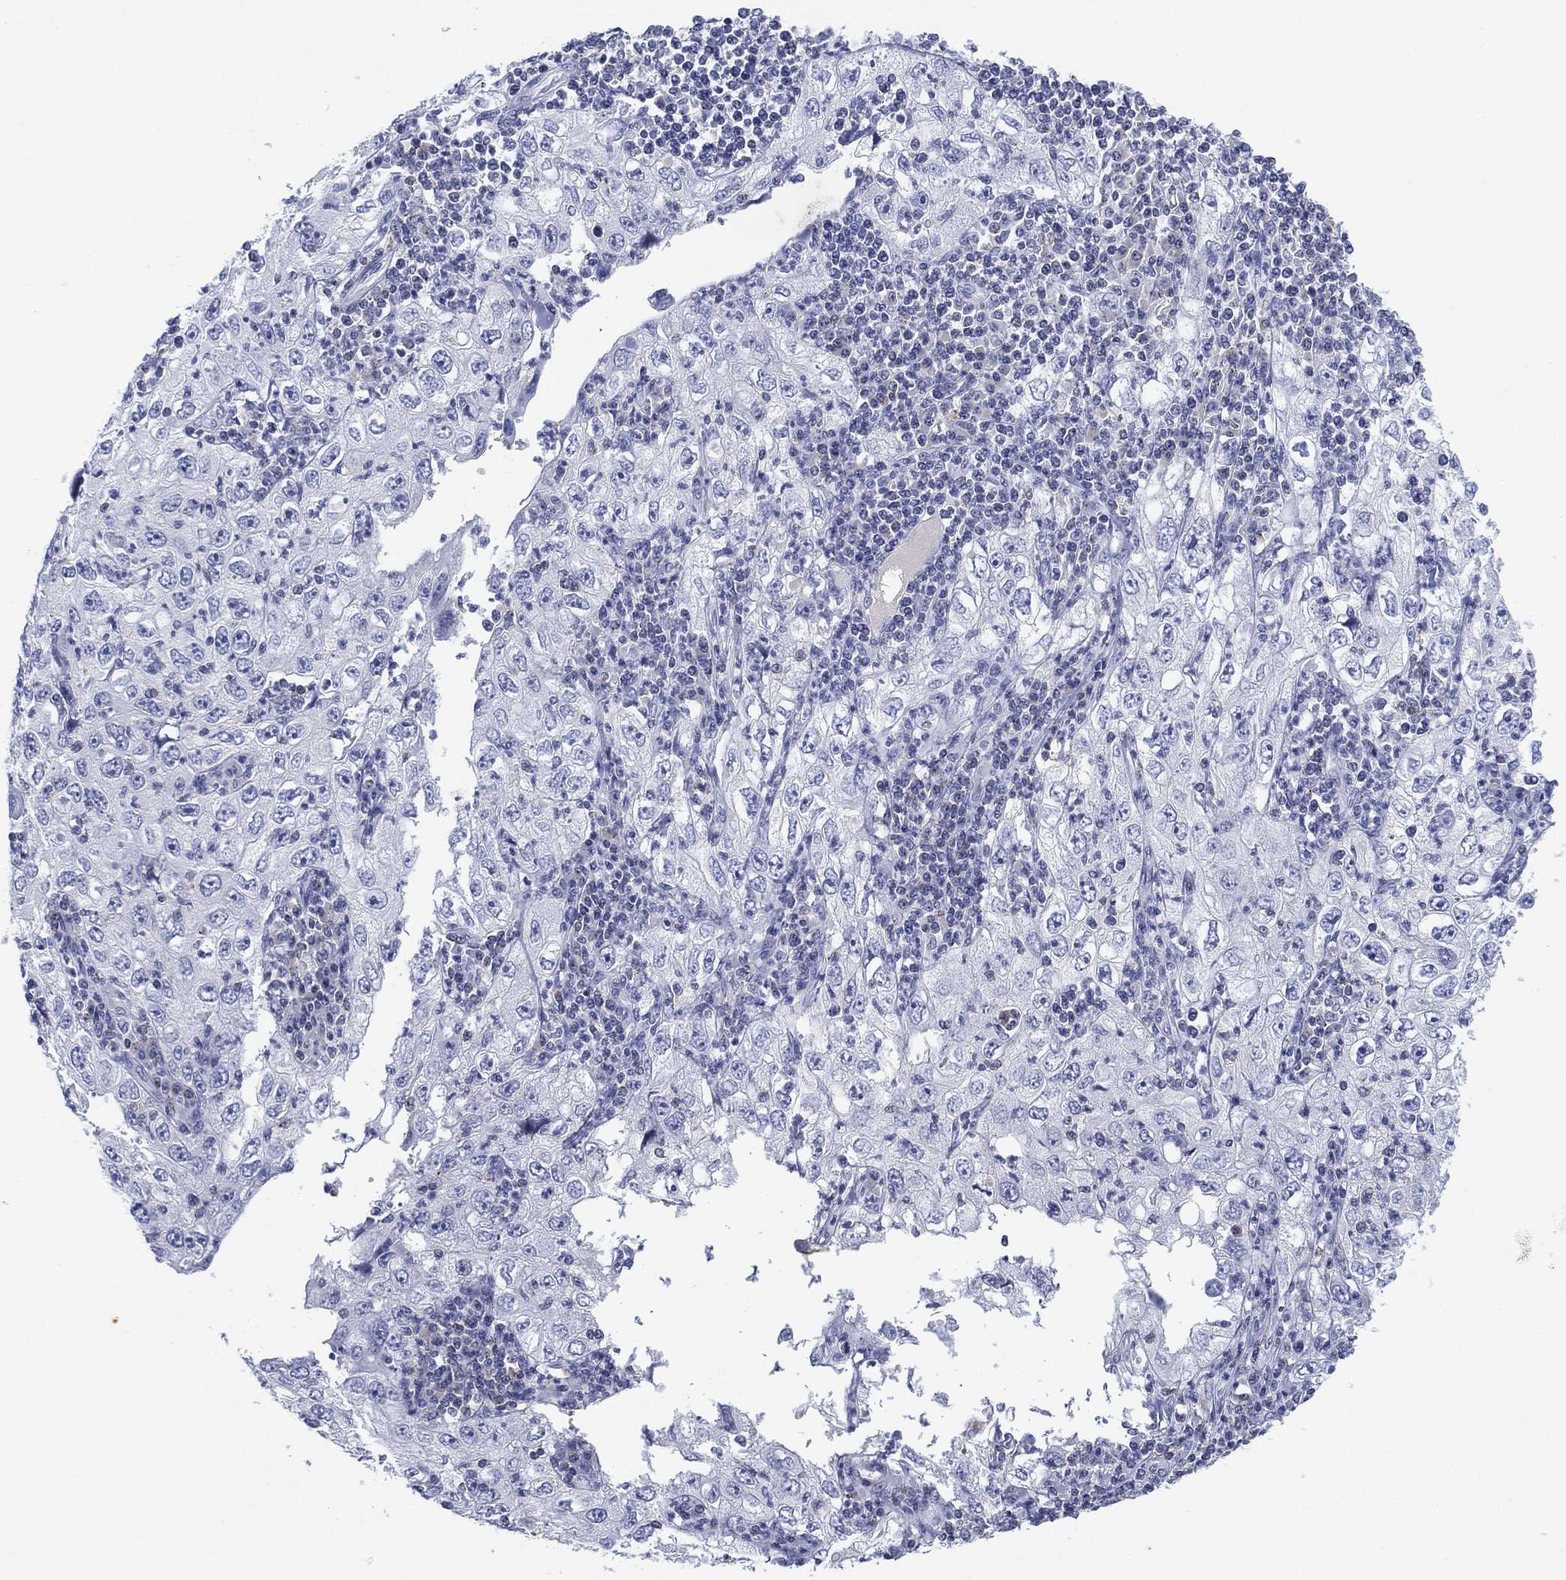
{"staining": {"intensity": "negative", "quantity": "none", "location": "none"}, "tissue": "cervical cancer", "cell_type": "Tumor cells", "image_type": "cancer", "snomed": [{"axis": "morphology", "description": "Squamous cell carcinoma, NOS"}, {"axis": "topography", "description": "Cervix"}], "caption": "Immunohistochemical staining of human cervical cancer (squamous cell carcinoma) demonstrates no significant staining in tumor cells.", "gene": "SEPTIN1", "patient": {"sex": "female", "age": 24}}